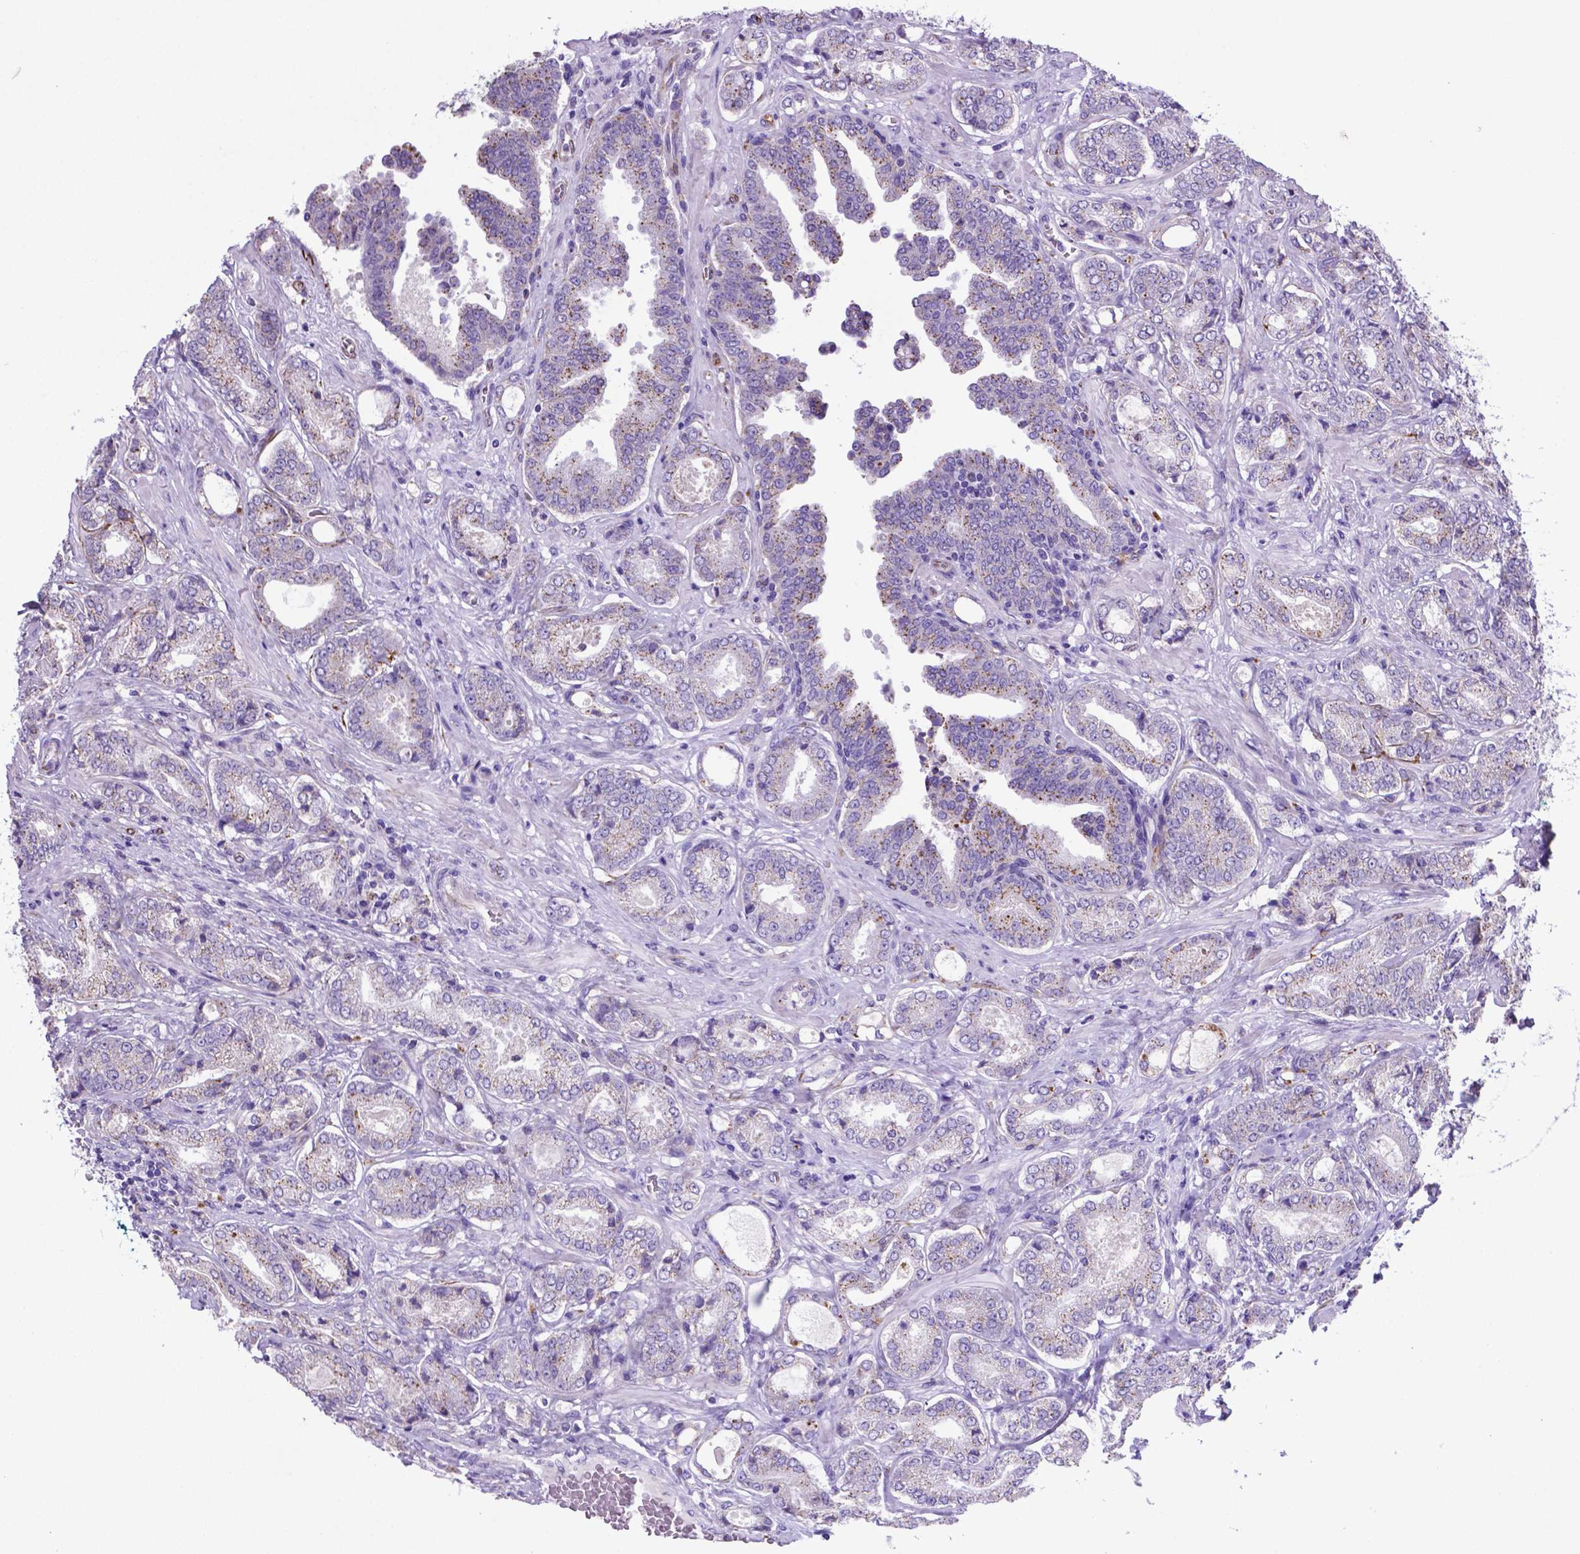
{"staining": {"intensity": "moderate", "quantity": "<25%", "location": "cytoplasmic/membranous"}, "tissue": "prostate cancer", "cell_type": "Tumor cells", "image_type": "cancer", "snomed": [{"axis": "morphology", "description": "Adenocarcinoma, NOS"}, {"axis": "topography", "description": "Prostate"}], "caption": "DAB (3,3'-diaminobenzidine) immunohistochemical staining of adenocarcinoma (prostate) exhibits moderate cytoplasmic/membranous protein positivity in approximately <25% of tumor cells. The staining was performed using DAB (3,3'-diaminobenzidine), with brown indicating positive protein expression. Nuclei are stained blue with hematoxylin.", "gene": "LZTR1", "patient": {"sex": "male", "age": 64}}